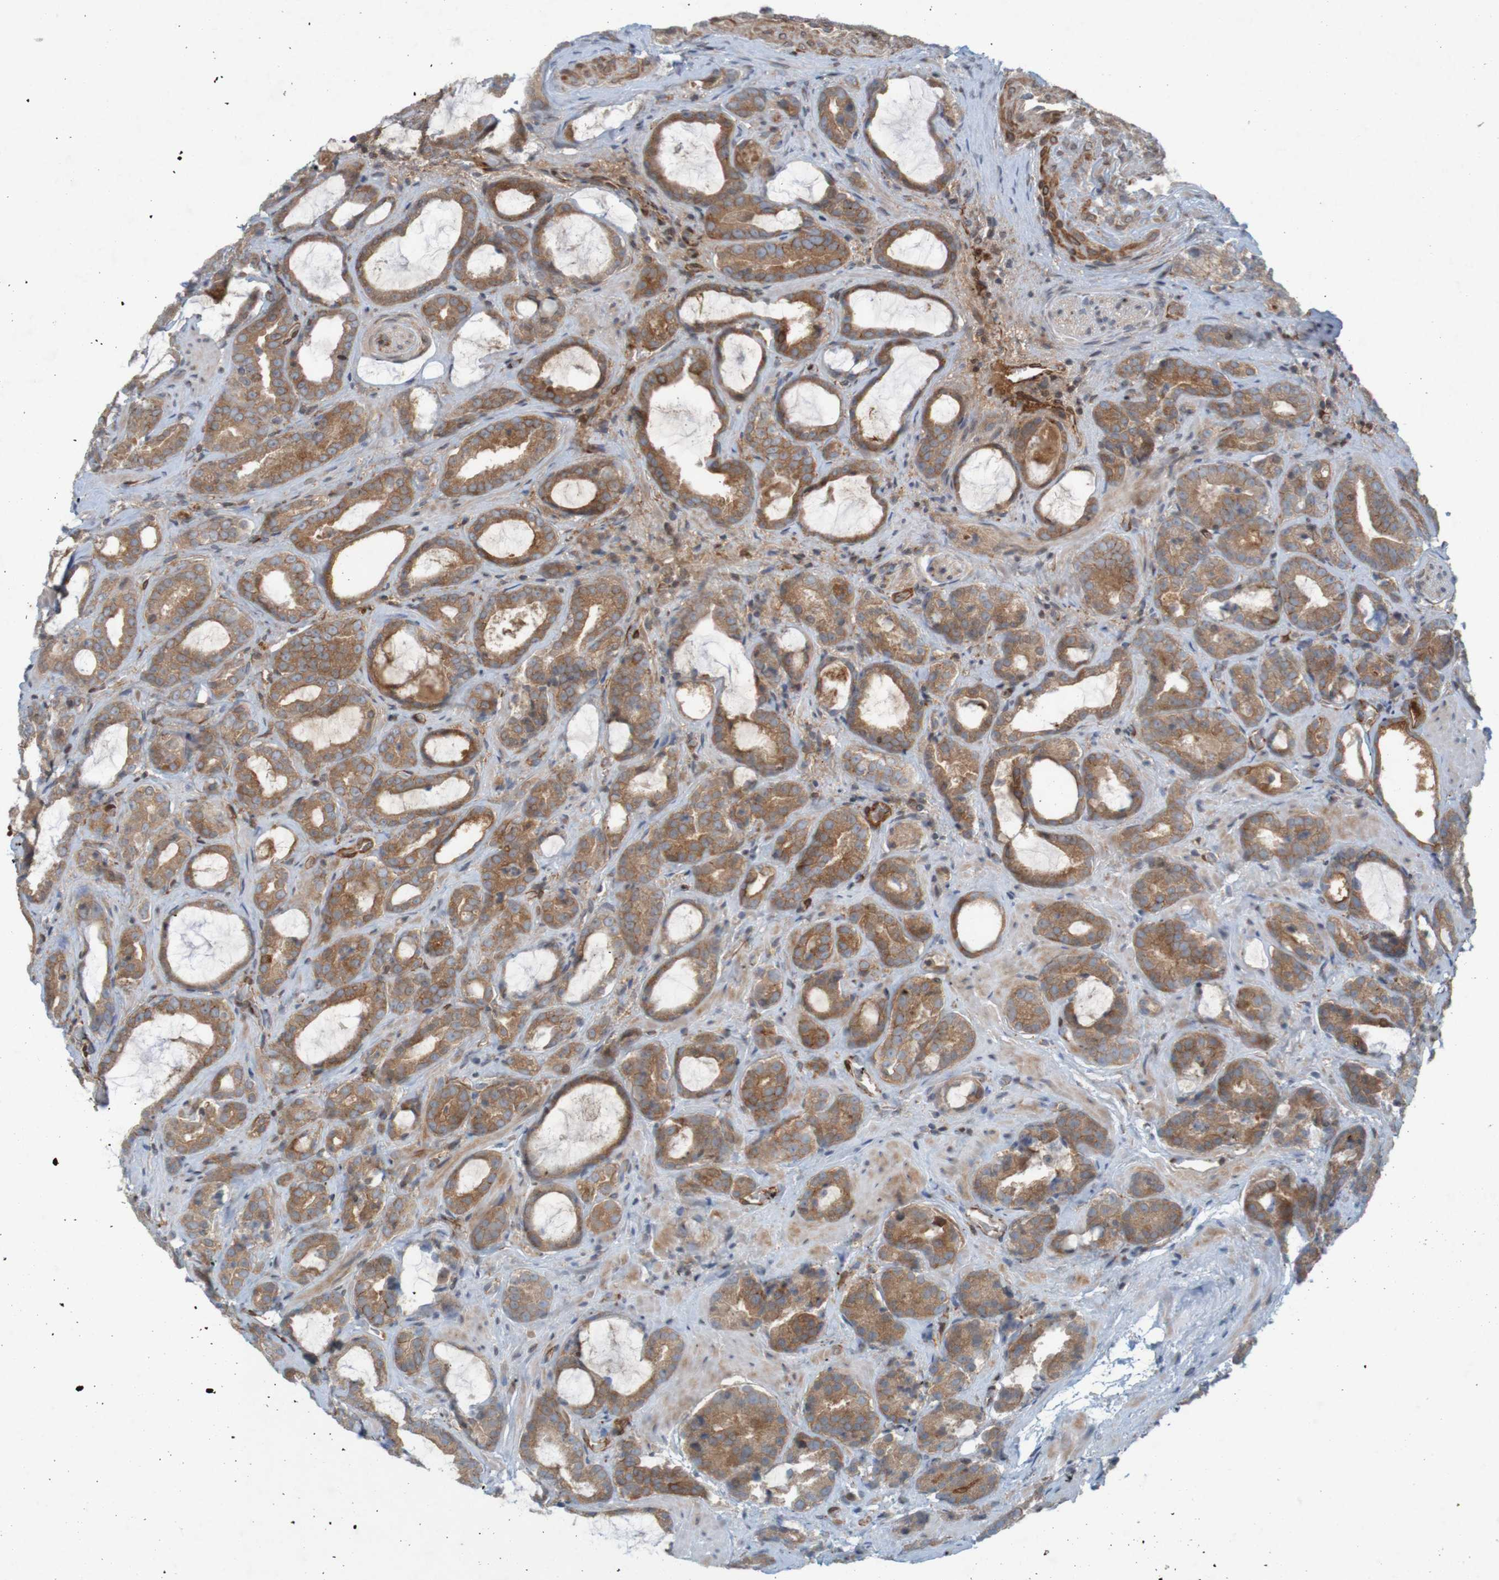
{"staining": {"intensity": "moderate", "quantity": ">75%", "location": "cytoplasmic/membranous"}, "tissue": "prostate cancer", "cell_type": "Tumor cells", "image_type": "cancer", "snomed": [{"axis": "morphology", "description": "Adenocarcinoma, Low grade"}, {"axis": "topography", "description": "Prostate"}], "caption": "Prostate cancer stained with a brown dye shows moderate cytoplasmic/membranous positive positivity in approximately >75% of tumor cells.", "gene": "GUCY1A1", "patient": {"sex": "male", "age": 60}}